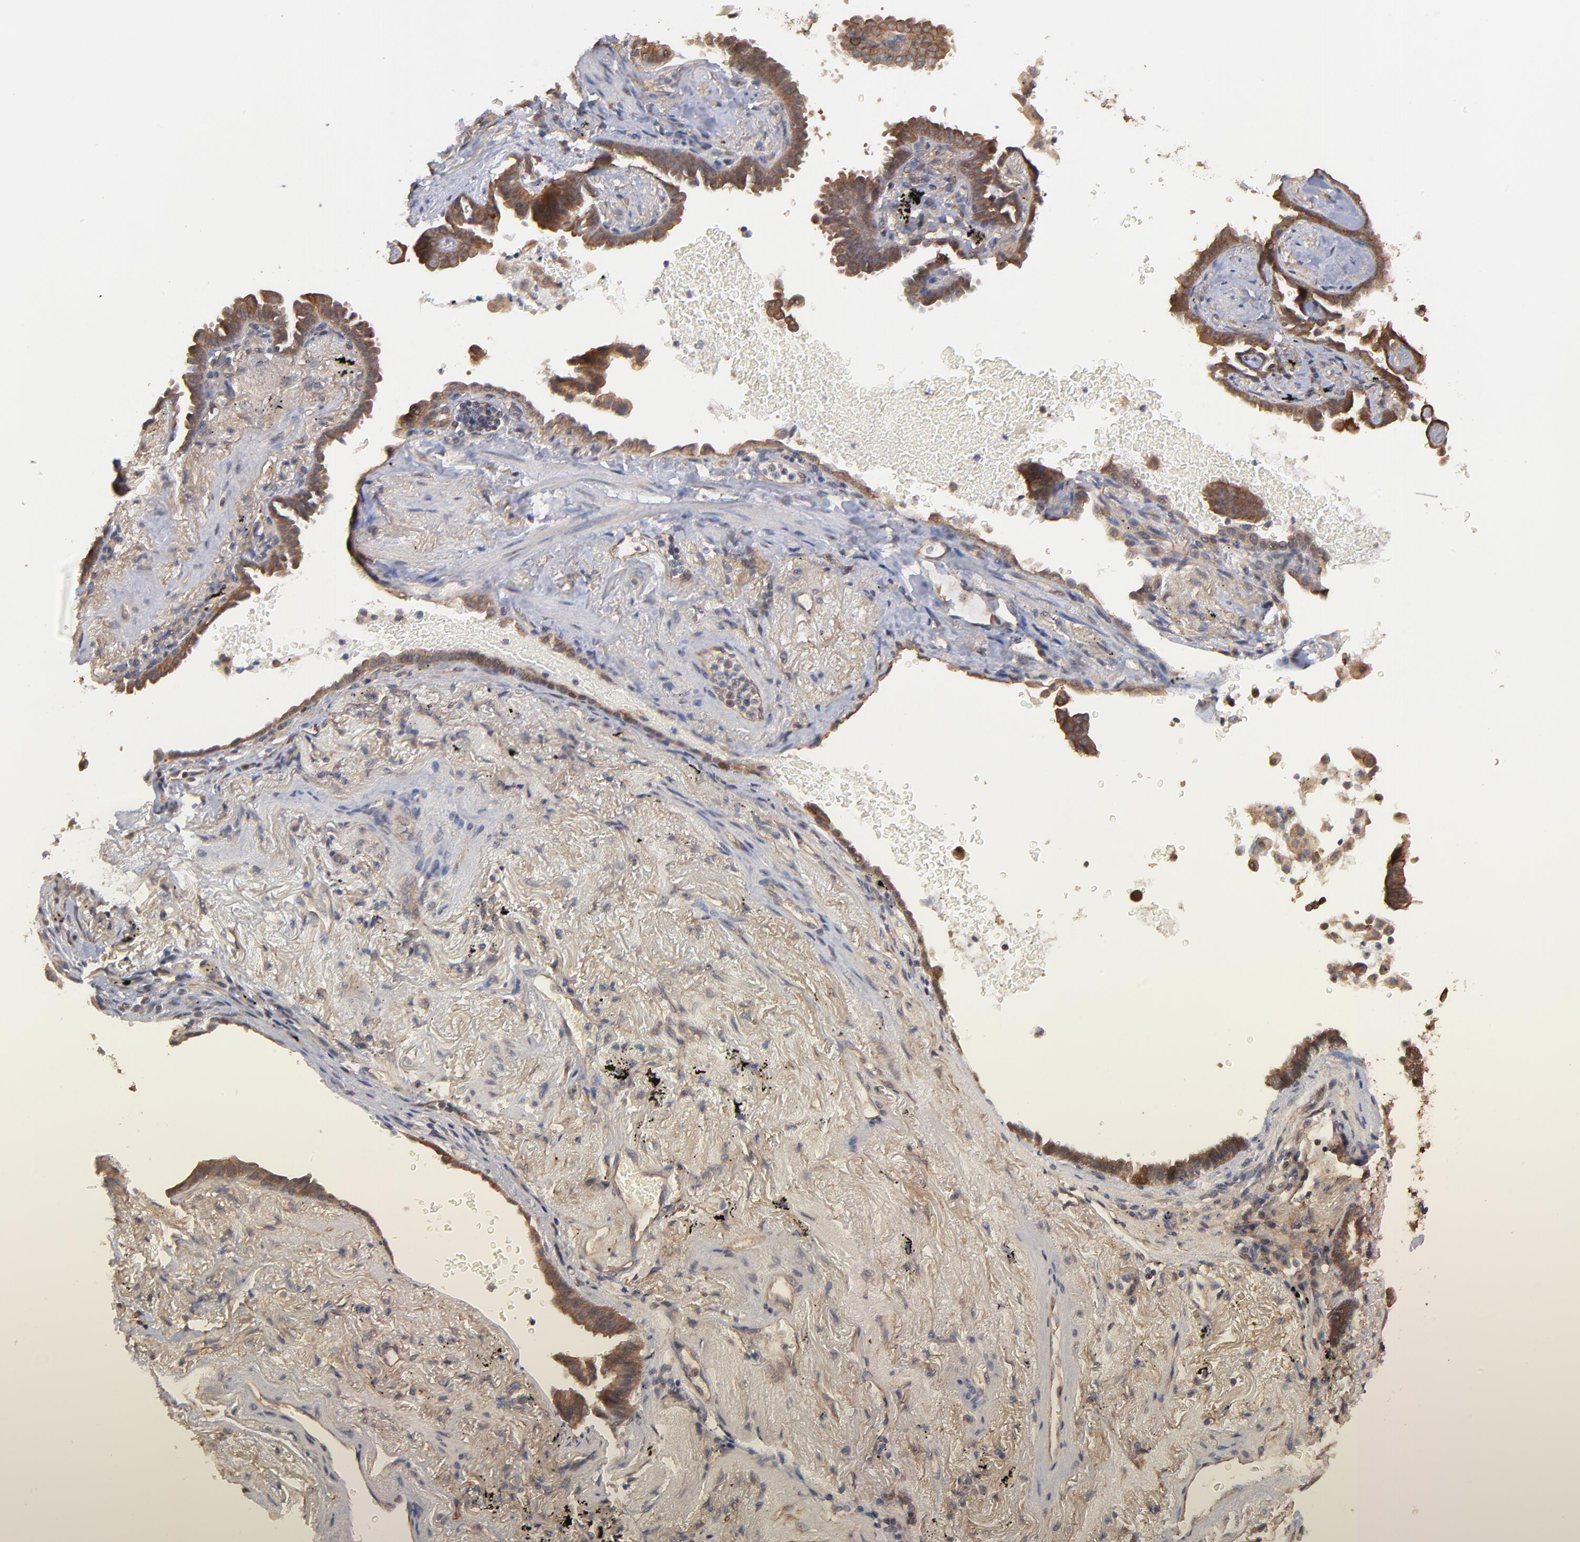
{"staining": {"intensity": "moderate", "quantity": ">75%", "location": "cytoplasmic/membranous"}, "tissue": "lung cancer", "cell_type": "Tumor cells", "image_type": "cancer", "snomed": [{"axis": "morphology", "description": "Adenocarcinoma, NOS"}, {"axis": "topography", "description": "Lung"}], "caption": "Lung cancer (adenocarcinoma) was stained to show a protein in brown. There is medium levels of moderate cytoplasmic/membranous staining in approximately >75% of tumor cells. Nuclei are stained in blue.", "gene": "STAP2", "patient": {"sex": "female", "age": 64}}